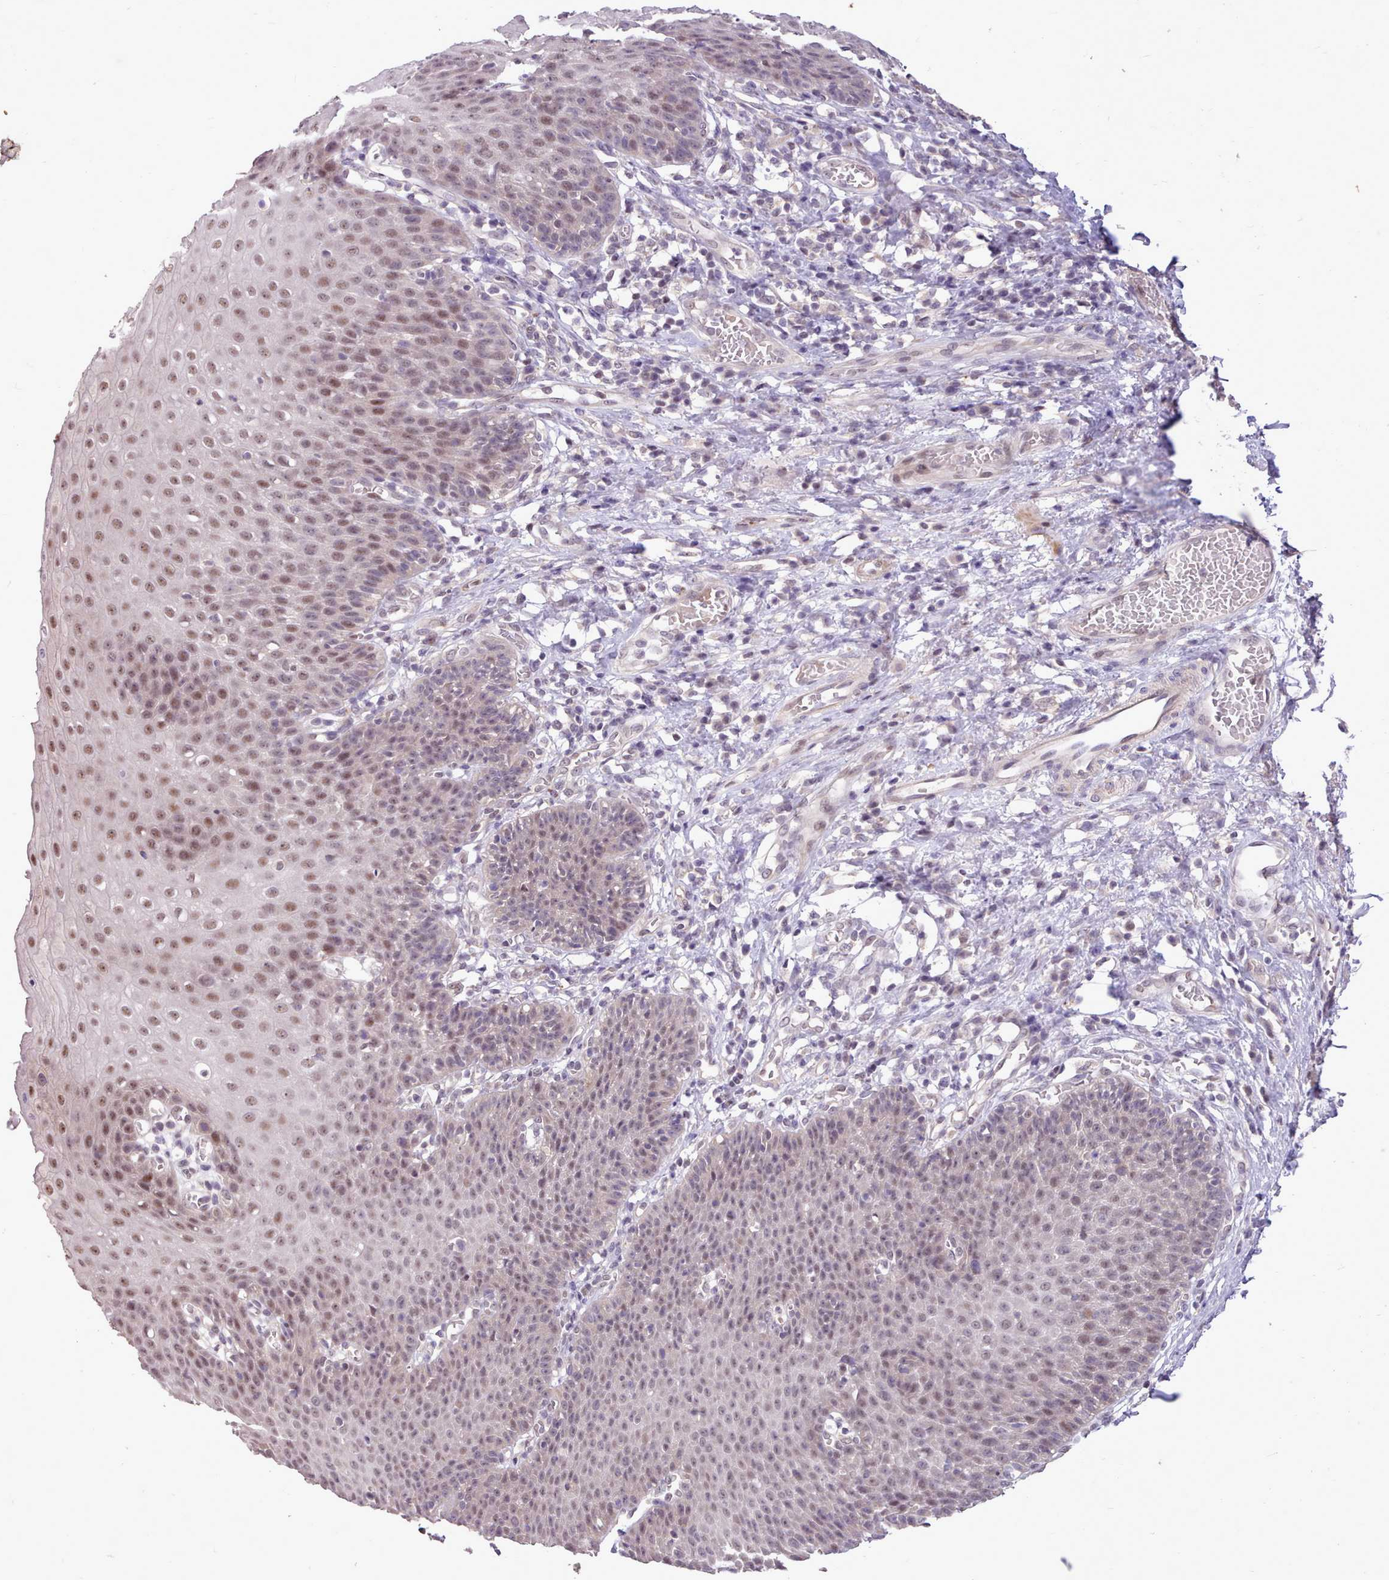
{"staining": {"intensity": "moderate", "quantity": "25%-75%", "location": "nuclear"}, "tissue": "esophagus", "cell_type": "Squamous epithelial cells", "image_type": "normal", "snomed": [{"axis": "morphology", "description": "Normal tissue, NOS"}, {"axis": "topography", "description": "Esophagus"}], "caption": "Immunohistochemistry (IHC) photomicrograph of normal human esophagus stained for a protein (brown), which shows medium levels of moderate nuclear staining in about 25%-75% of squamous epithelial cells.", "gene": "ZNF607", "patient": {"sex": "male", "age": 71}}